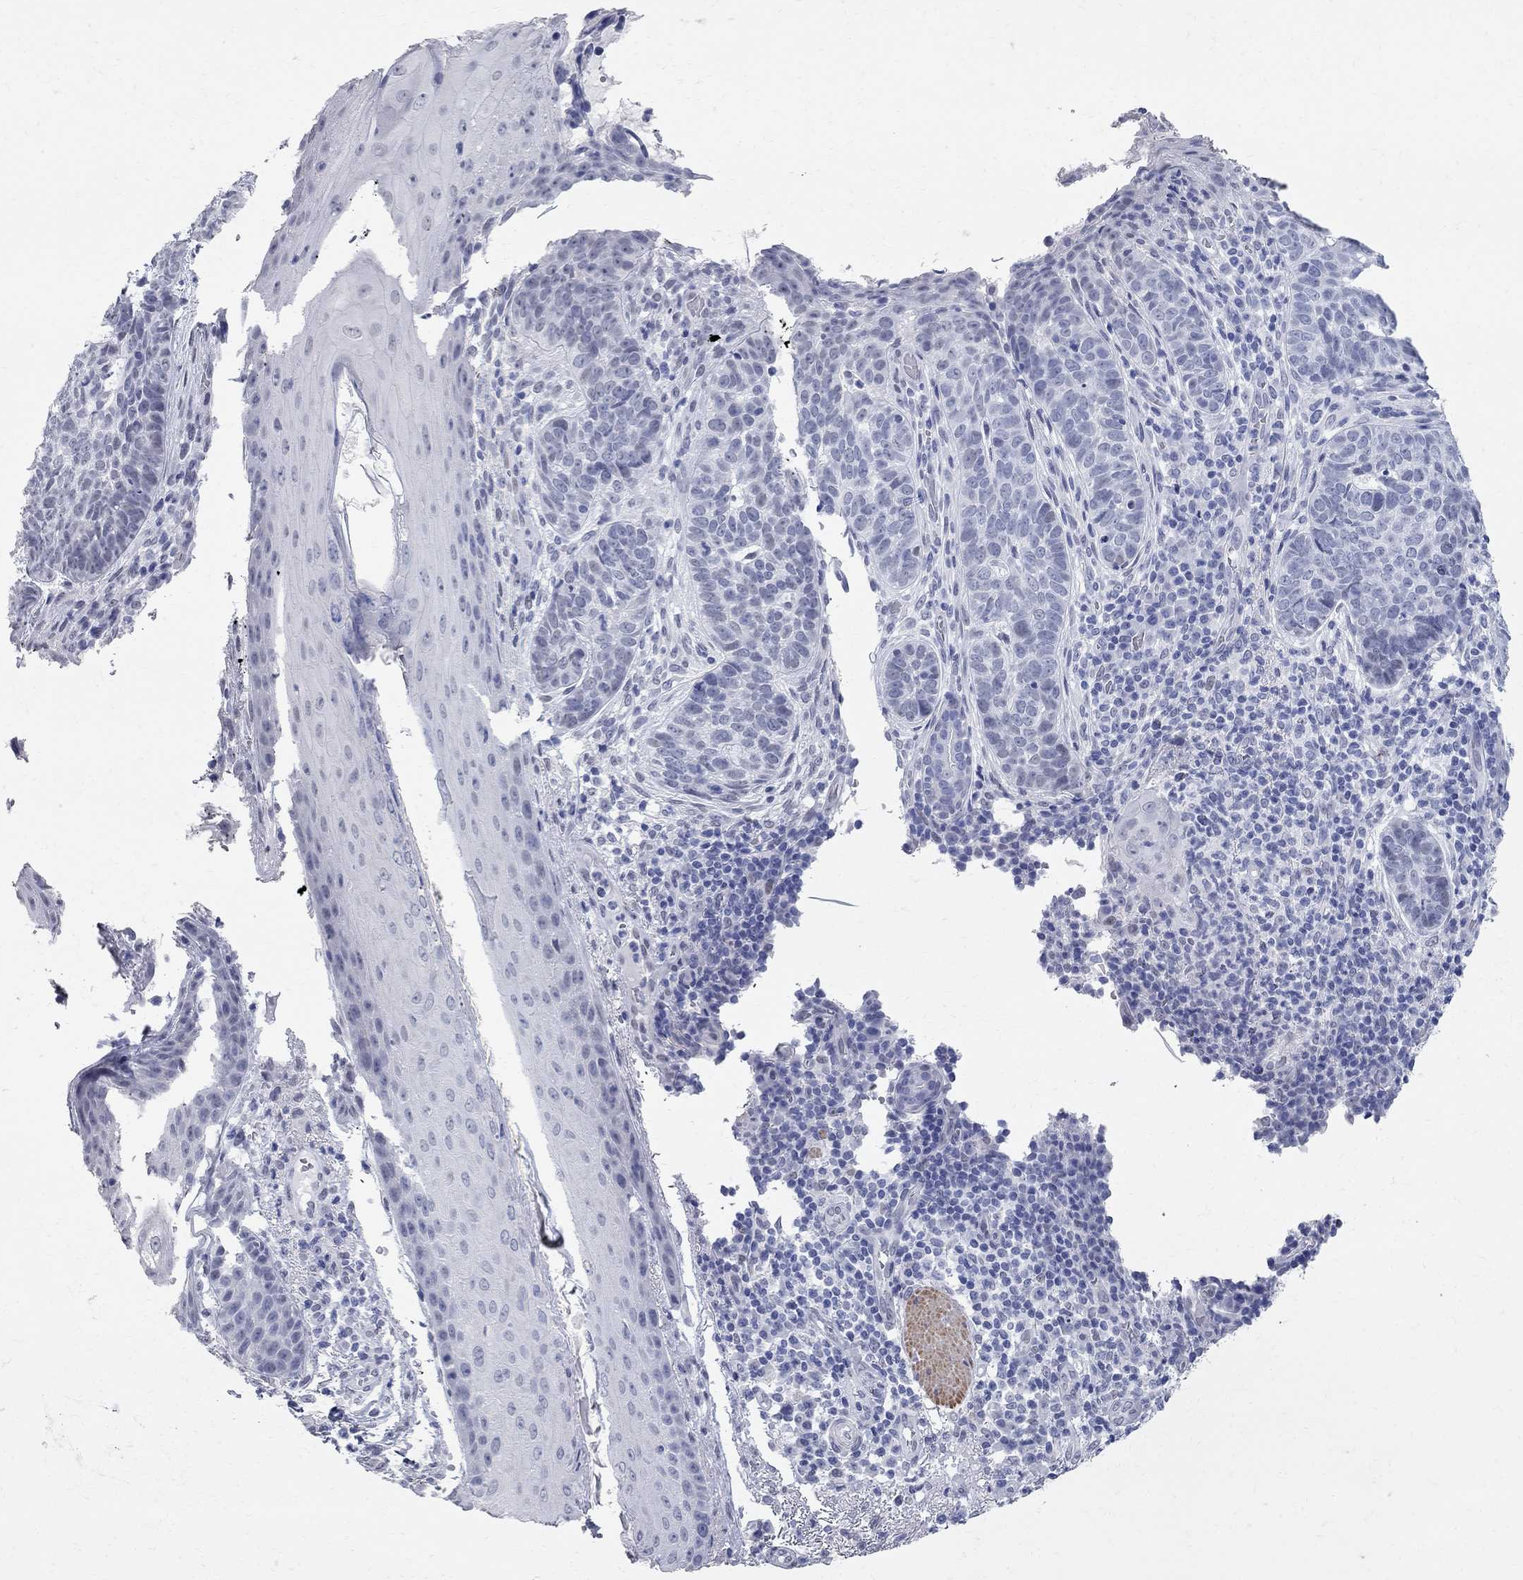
{"staining": {"intensity": "negative", "quantity": "none", "location": "none"}, "tissue": "skin cancer", "cell_type": "Tumor cells", "image_type": "cancer", "snomed": [{"axis": "morphology", "description": "Basal cell carcinoma"}, {"axis": "topography", "description": "Skin"}], "caption": "Photomicrograph shows no protein positivity in tumor cells of basal cell carcinoma (skin) tissue.", "gene": "BPIFB1", "patient": {"sex": "female", "age": 69}}